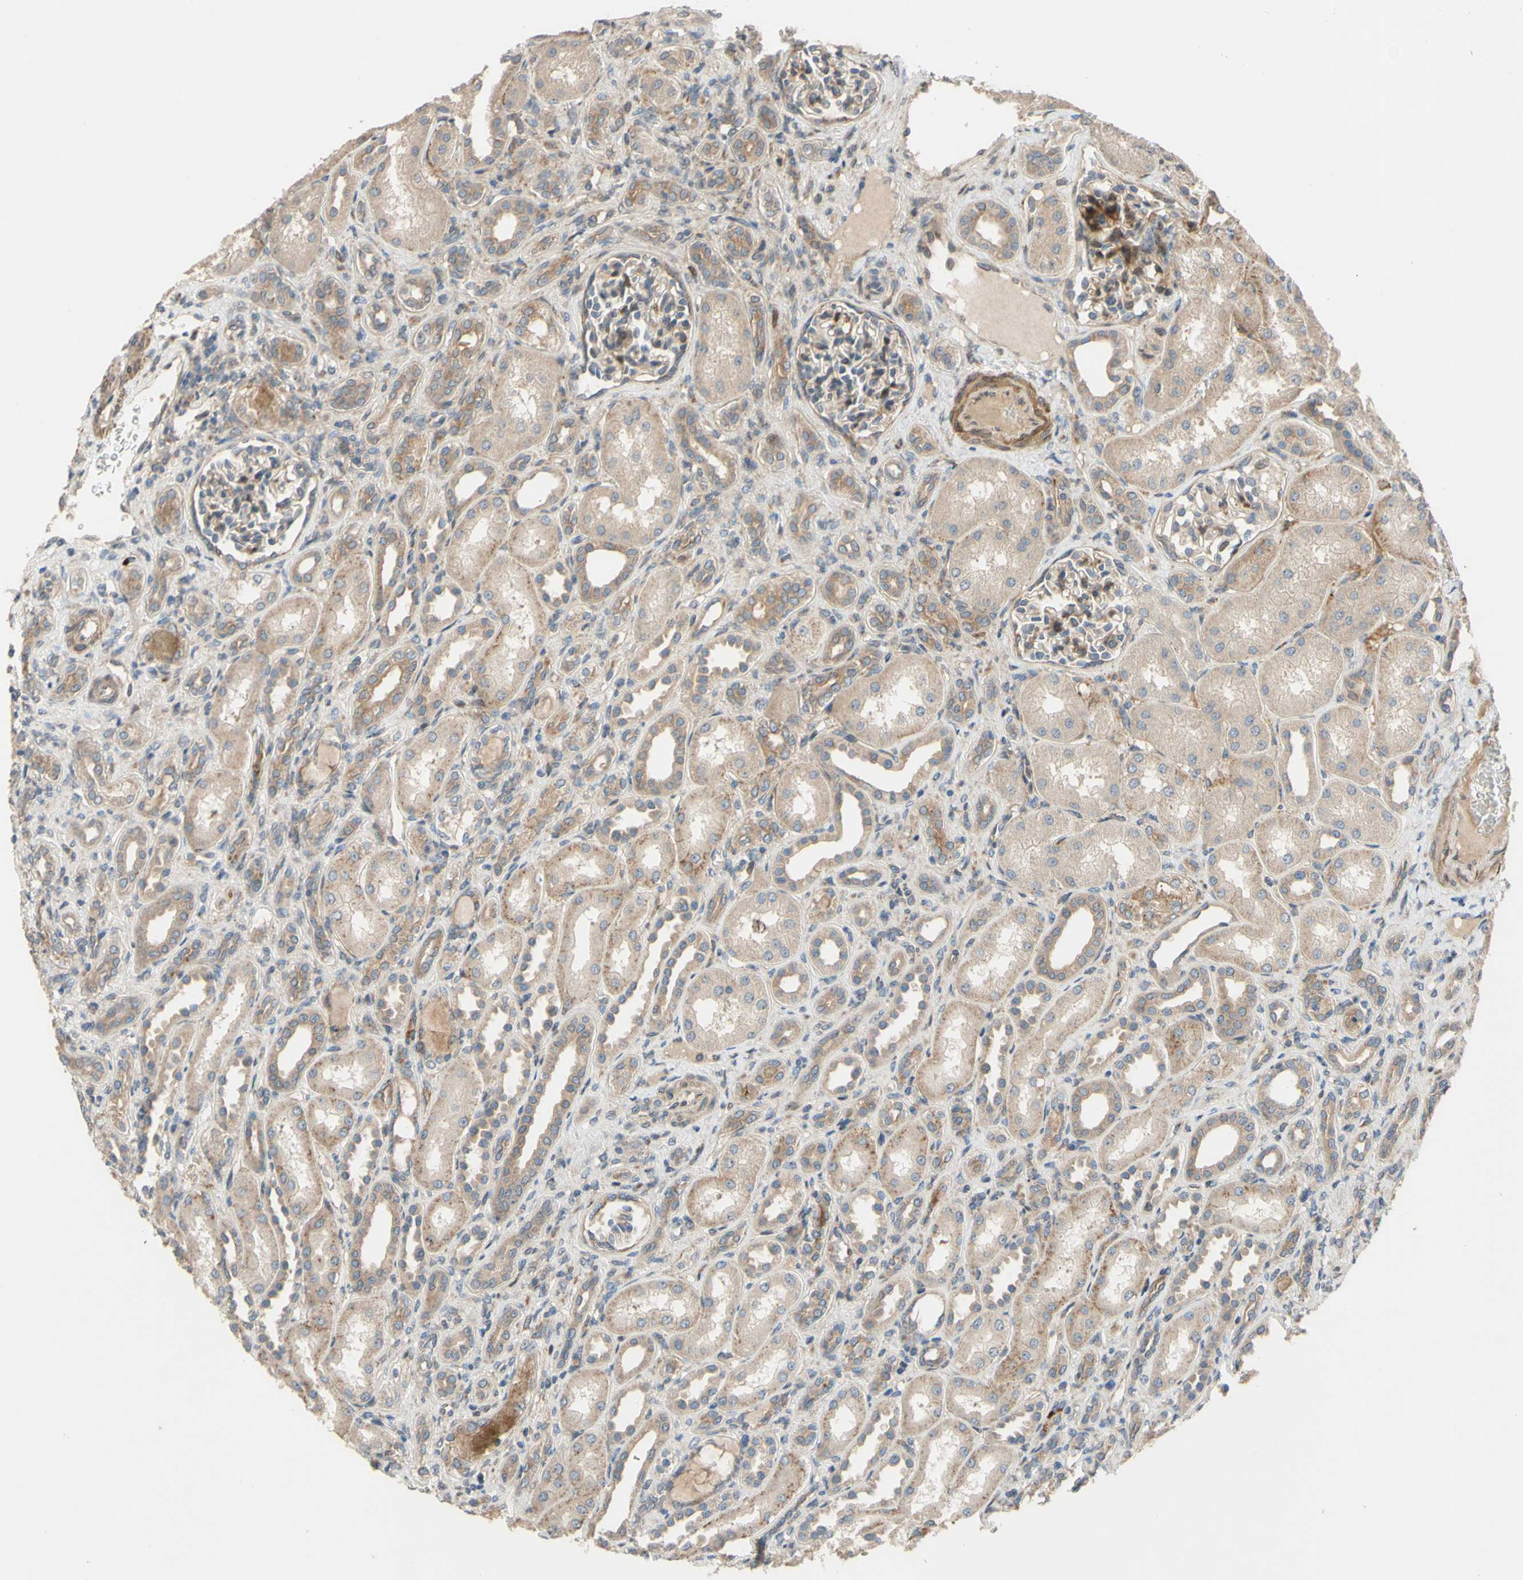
{"staining": {"intensity": "weak", "quantity": ">75%", "location": "cytoplasmic/membranous"}, "tissue": "kidney", "cell_type": "Cells in glomeruli", "image_type": "normal", "snomed": [{"axis": "morphology", "description": "Normal tissue, NOS"}, {"axis": "topography", "description": "Kidney"}], "caption": "Kidney was stained to show a protein in brown. There is low levels of weak cytoplasmic/membranous staining in about >75% of cells in glomeruli.", "gene": "SPTLC1", "patient": {"sex": "male", "age": 7}}